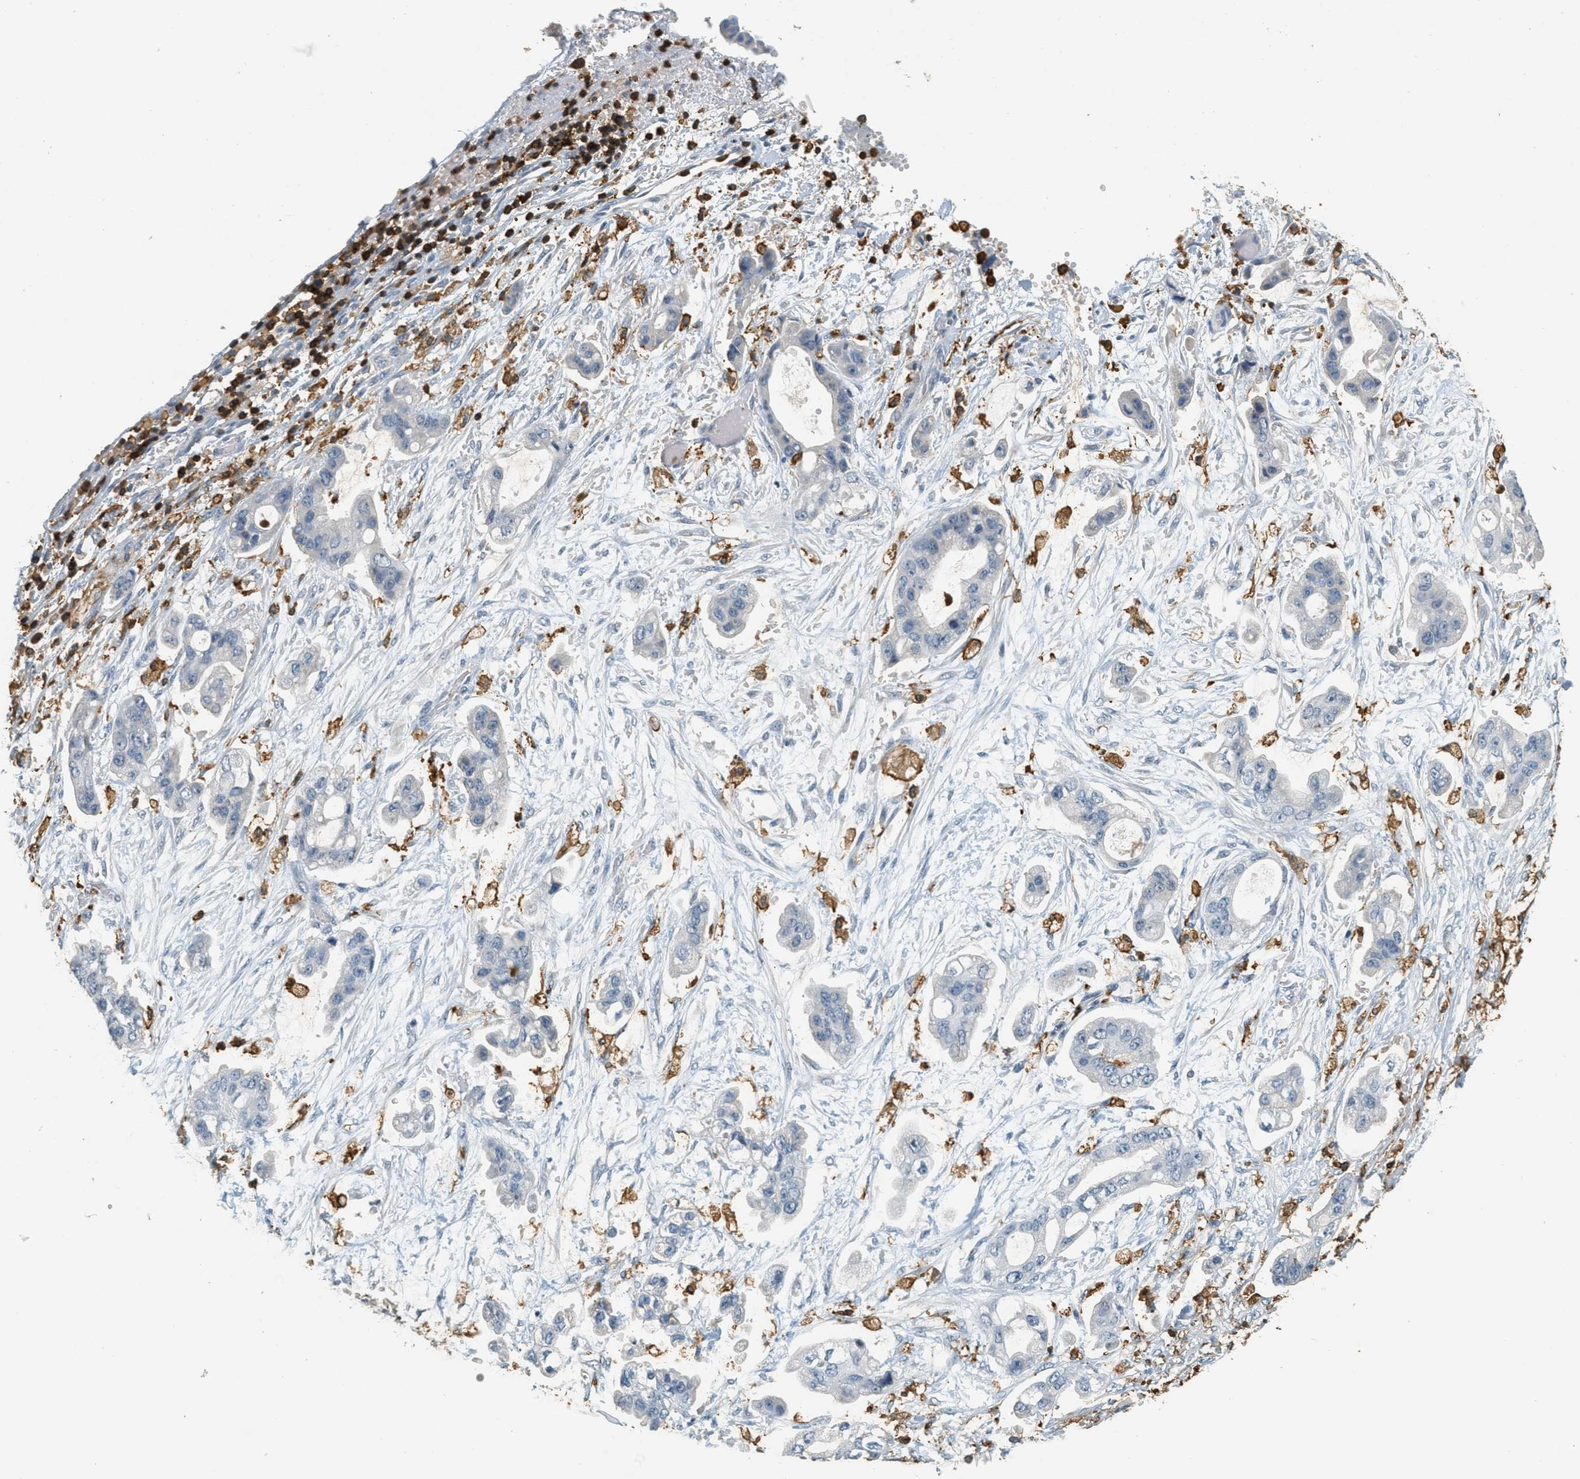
{"staining": {"intensity": "negative", "quantity": "none", "location": "none"}, "tissue": "stomach cancer", "cell_type": "Tumor cells", "image_type": "cancer", "snomed": [{"axis": "morphology", "description": "Adenocarcinoma, NOS"}, {"axis": "topography", "description": "Stomach"}], "caption": "Stomach adenocarcinoma was stained to show a protein in brown. There is no significant positivity in tumor cells. (Stains: DAB (3,3'-diaminobenzidine) IHC with hematoxylin counter stain, Microscopy: brightfield microscopy at high magnification).", "gene": "LSP1", "patient": {"sex": "male", "age": 62}}